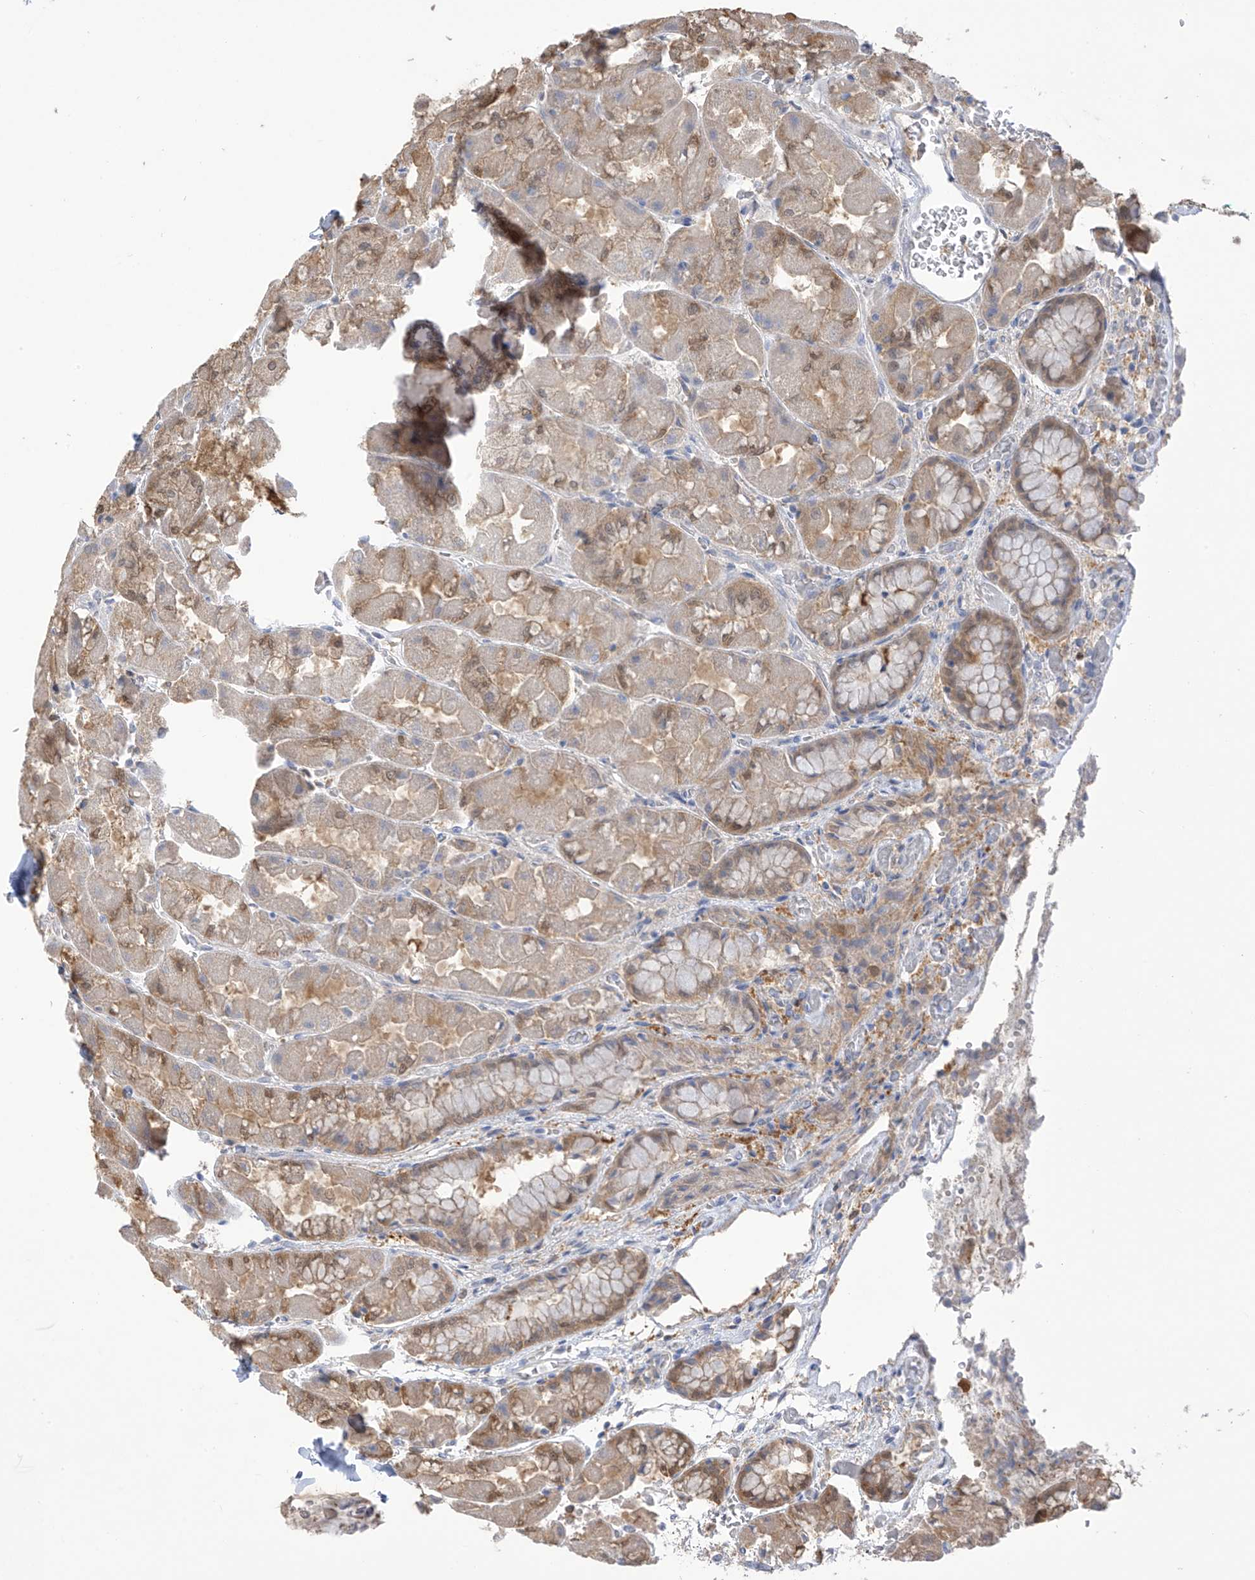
{"staining": {"intensity": "moderate", "quantity": ">75%", "location": "cytoplasmic/membranous,nuclear"}, "tissue": "stomach", "cell_type": "Glandular cells", "image_type": "normal", "snomed": [{"axis": "morphology", "description": "Normal tissue, NOS"}, {"axis": "topography", "description": "Stomach"}], "caption": "Glandular cells exhibit medium levels of moderate cytoplasmic/membranous,nuclear expression in approximately >75% of cells in normal human stomach.", "gene": "IDH1", "patient": {"sex": "female", "age": 61}}